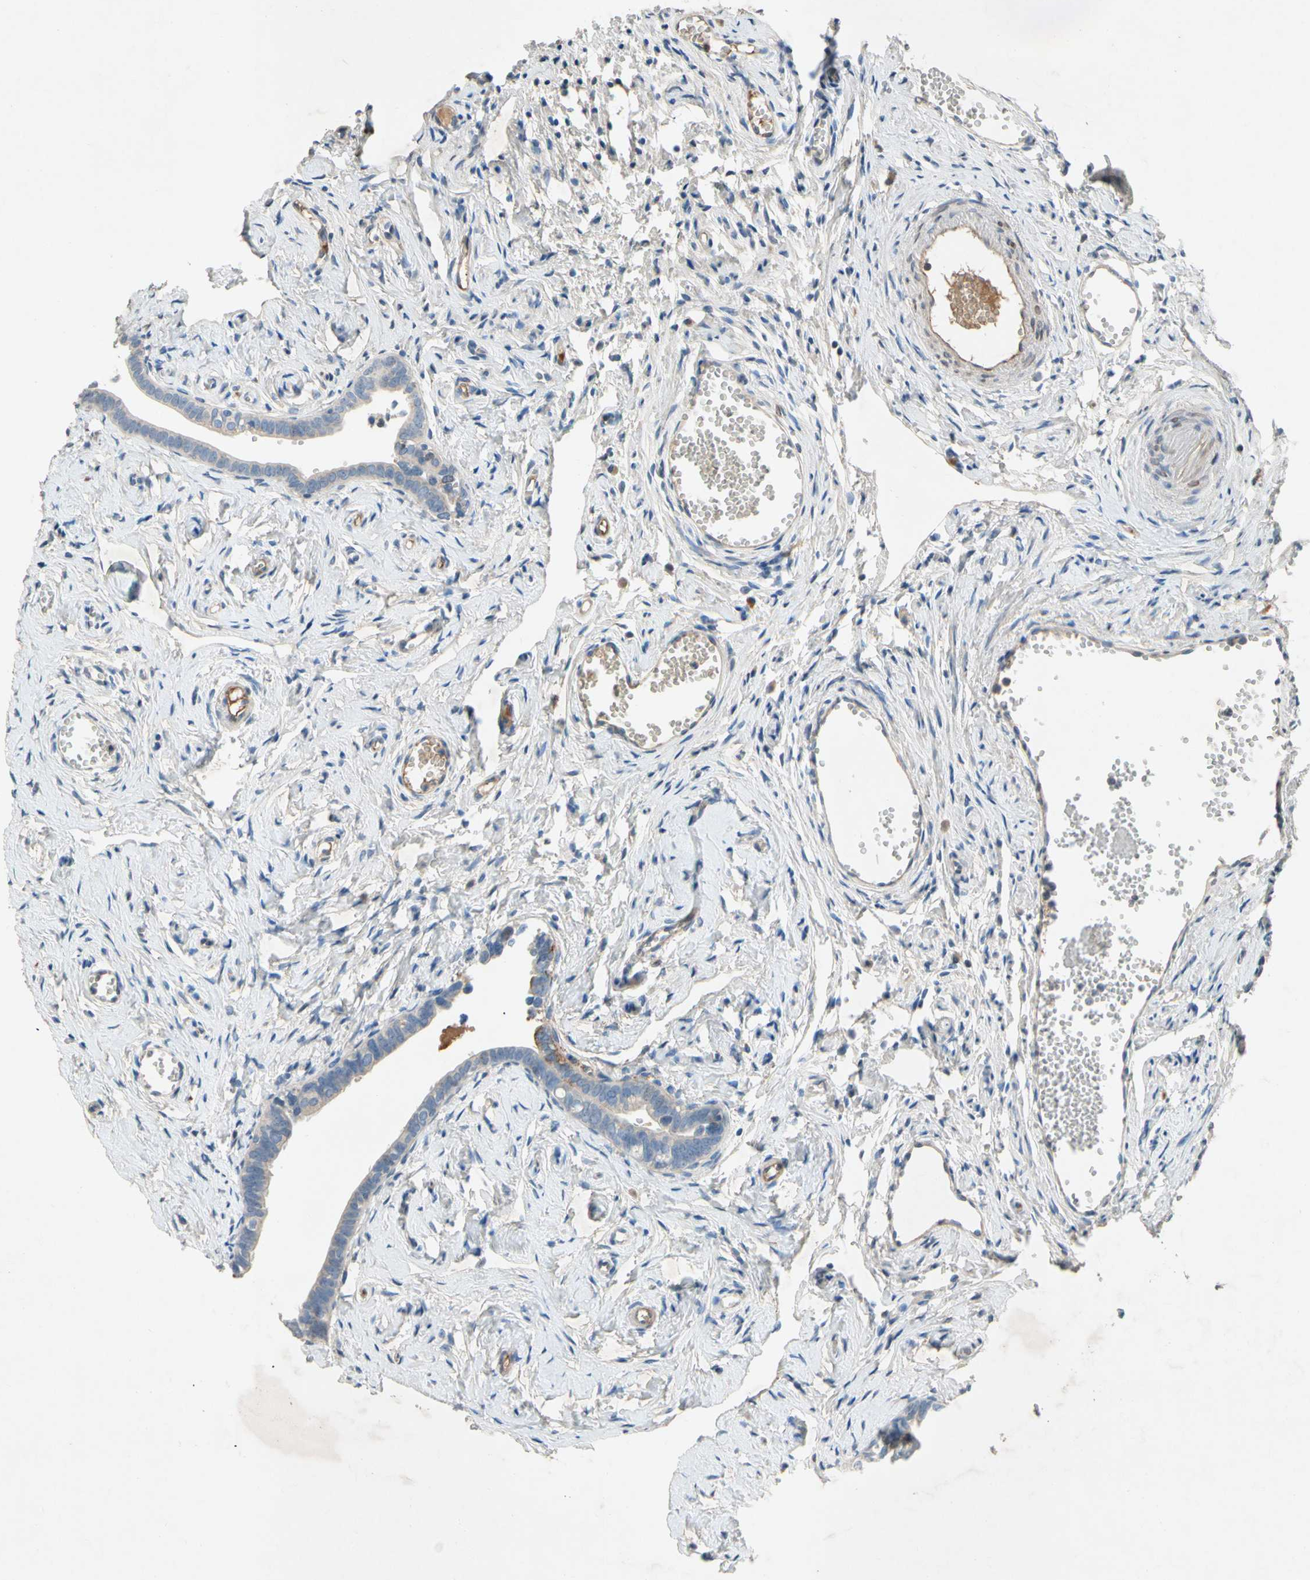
{"staining": {"intensity": "moderate", "quantity": "25%-75%", "location": "cytoplasmic/membranous"}, "tissue": "fallopian tube", "cell_type": "Glandular cells", "image_type": "normal", "snomed": [{"axis": "morphology", "description": "Normal tissue, NOS"}, {"axis": "topography", "description": "Fallopian tube"}], "caption": "This is a micrograph of immunohistochemistry (IHC) staining of normal fallopian tube, which shows moderate staining in the cytoplasmic/membranous of glandular cells.", "gene": "NDFIP2", "patient": {"sex": "female", "age": 71}}